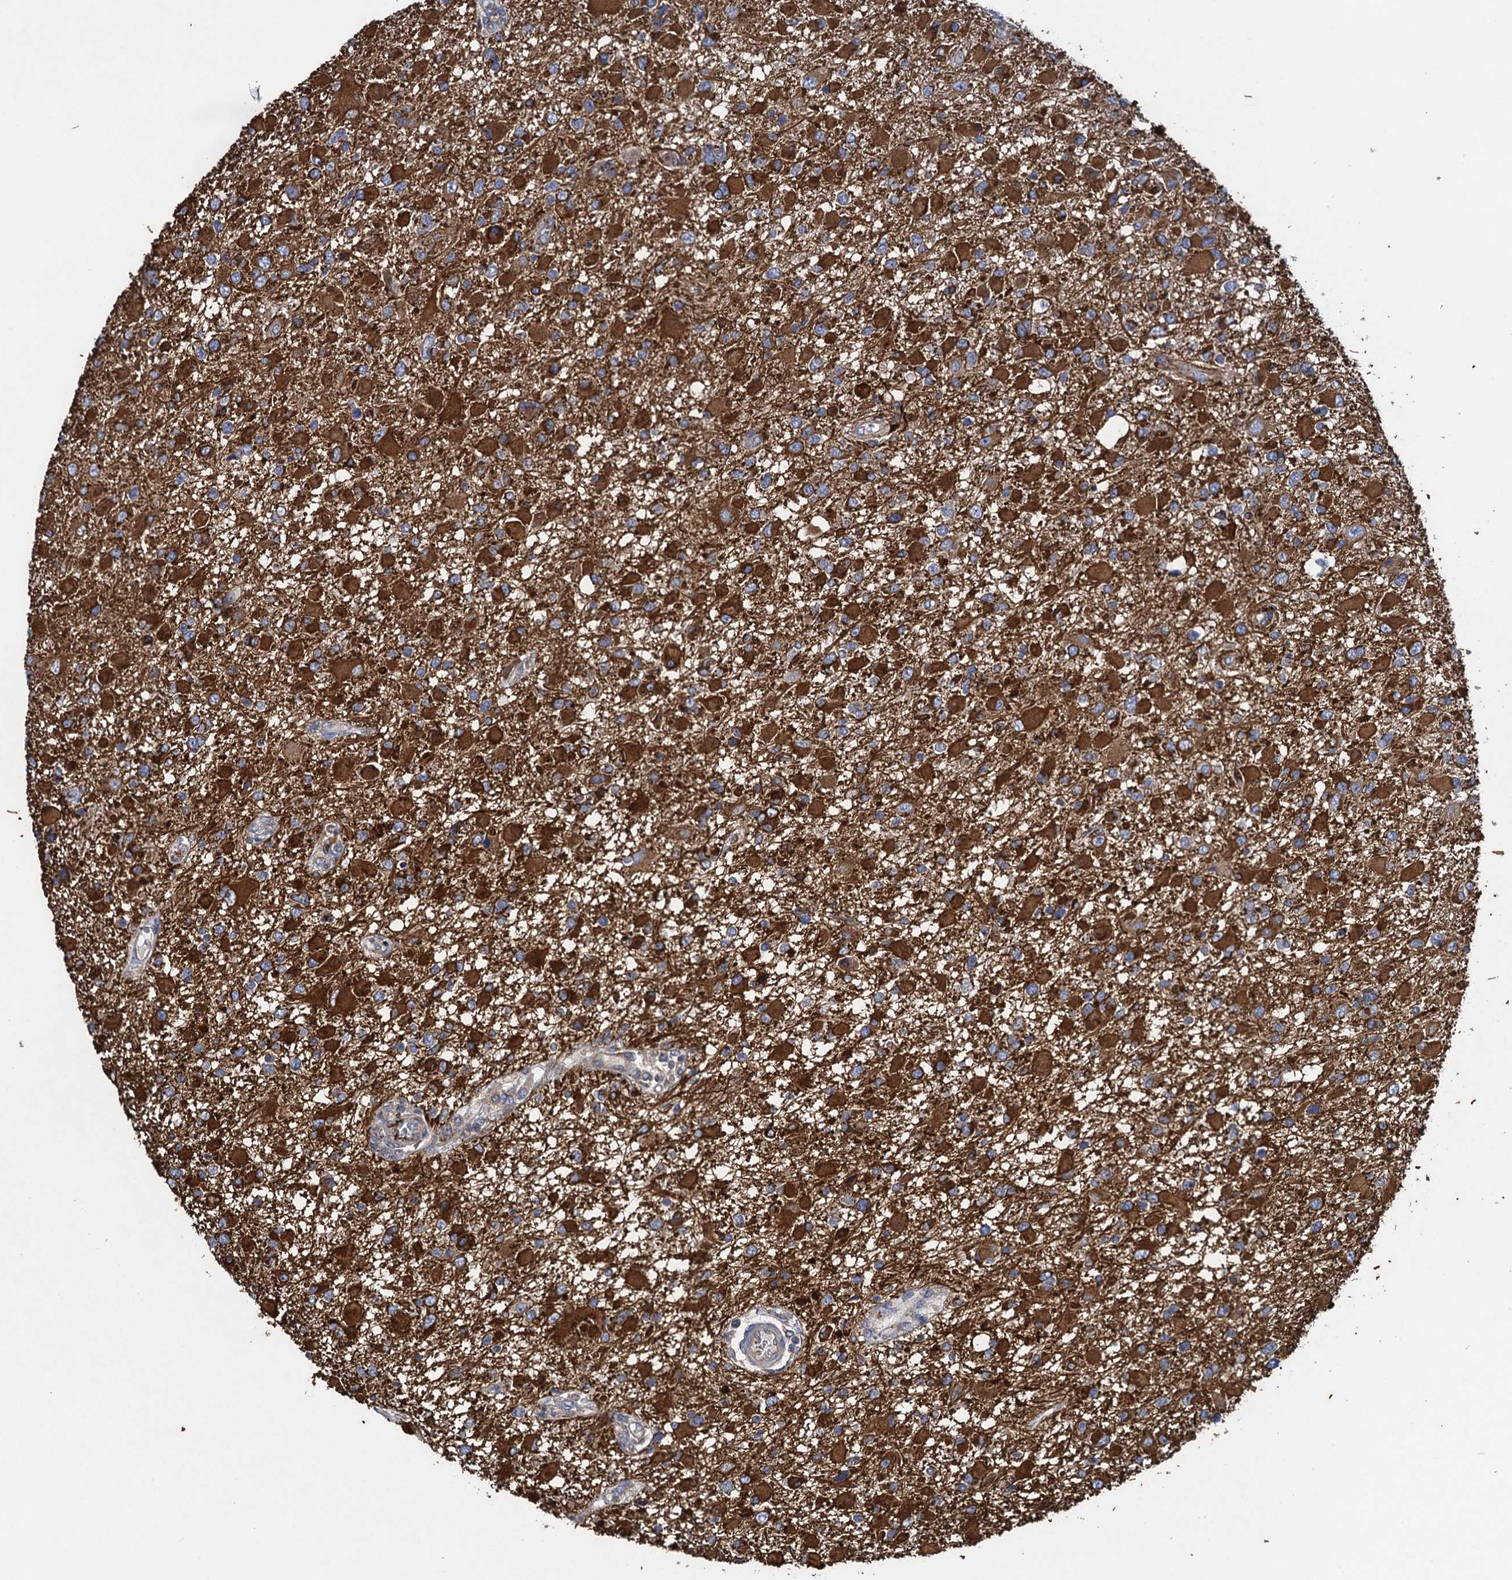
{"staining": {"intensity": "strong", "quantity": ">75%", "location": "cytoplasmic/membranous"}, "tissue": "glioma", "cell_type": "Tumor cells", "image_type": "cancer", "snomed": [{"axis": "morphology", "description": "Glioma, malignant, High grade"}, {"axis": "topography", "description": "Brain"}], "caption": "Approximately >75% of tumor cells in malignant glioma (high-grade) reveal strong cytoplasmic/membranous protein expression as visualized by brown immunohistochemical staining.", "gene": "ADCY9", "patient": {"sex": "male", "age": 53}}